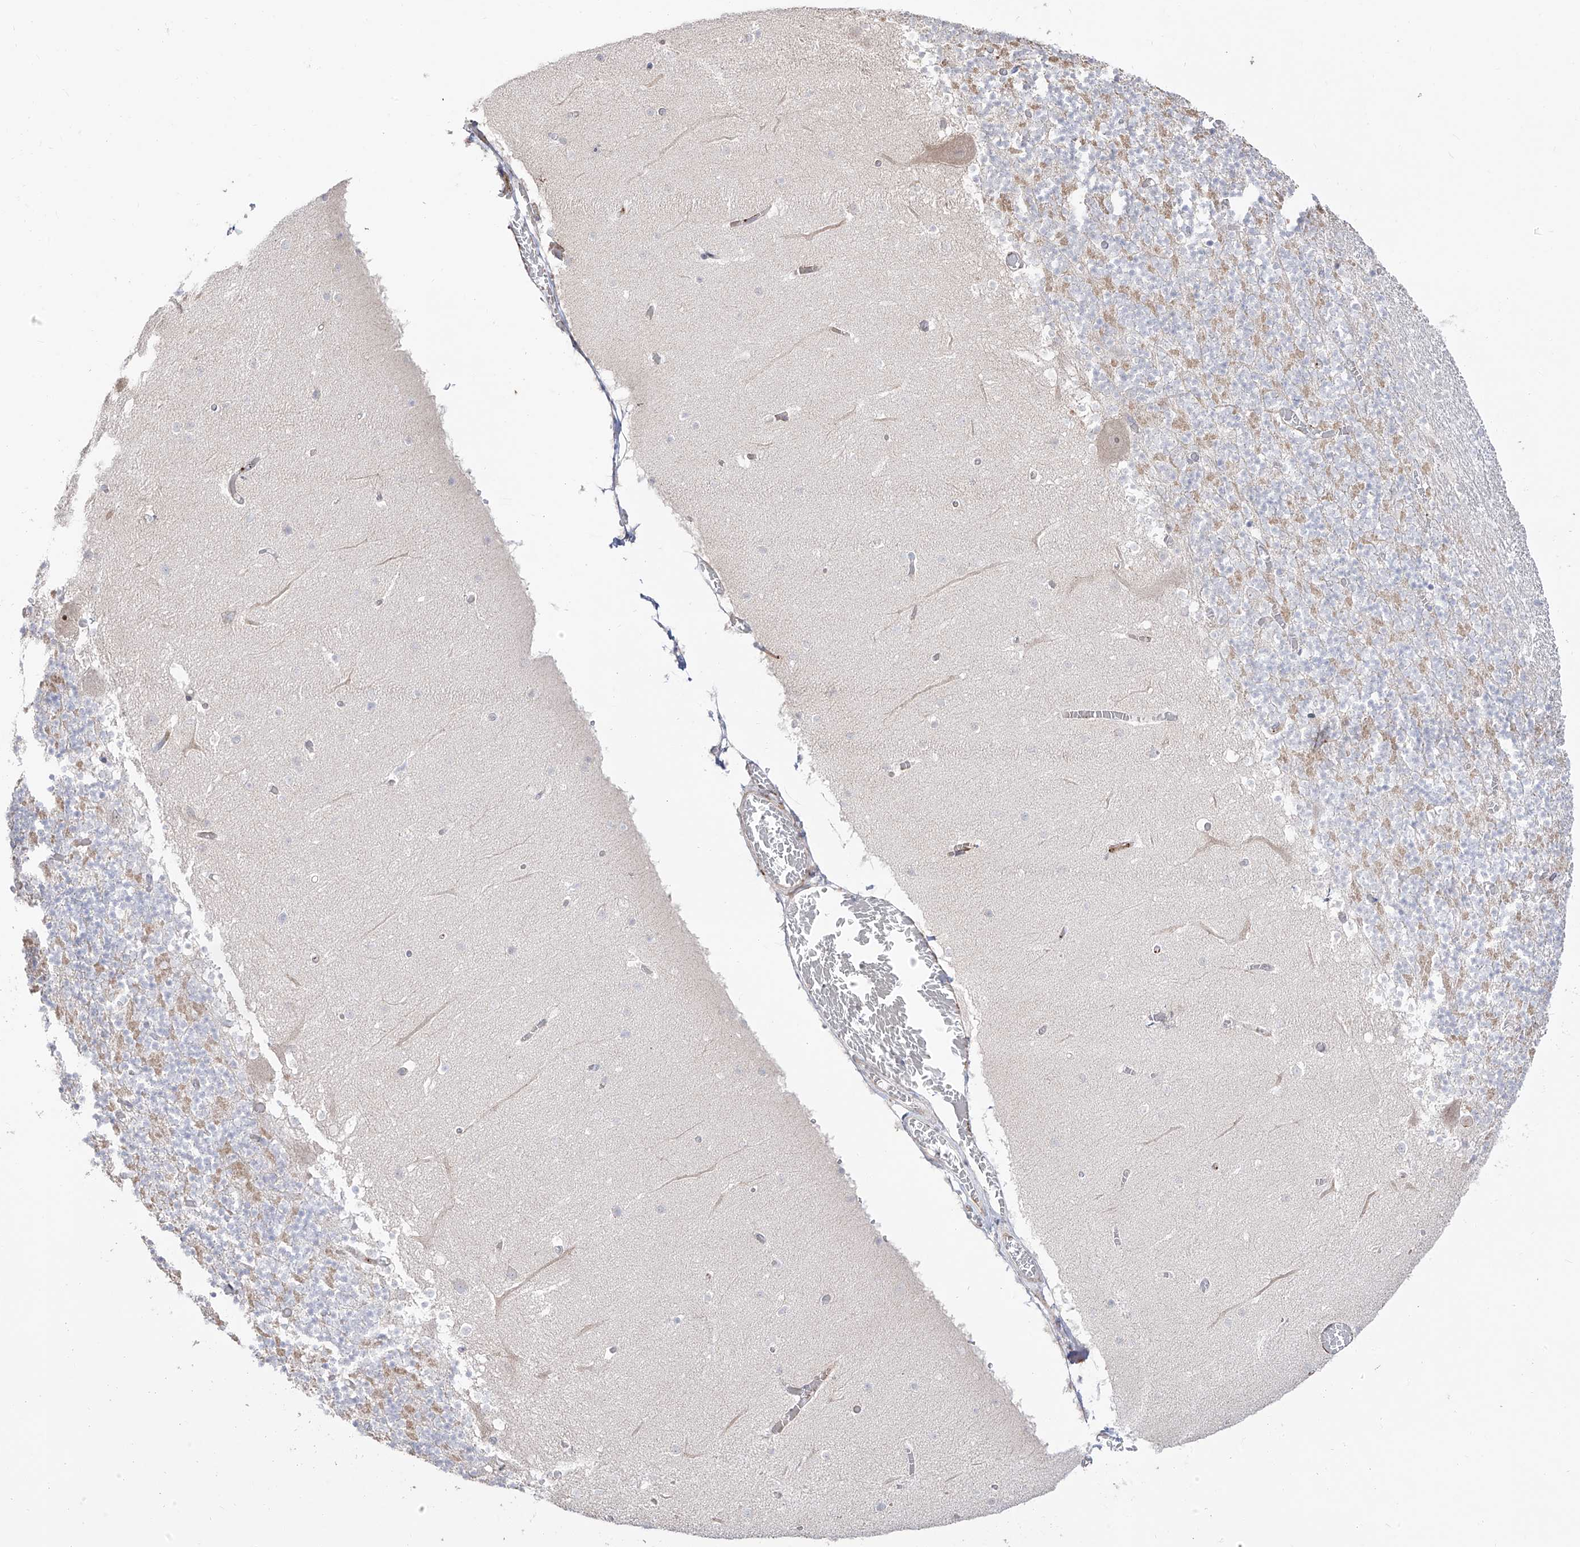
{"staining": {"intensity": "negative", "quantity": "none", "location": "none"}, "tissue": "cerebellum", "cell_type": "Cells in granular layer", "image_type": "normal", "snomed": [{"axis": "morphology", "description": "Normal tissue, NOS"}, {"axis": "topography", "description": "Cerebellum"}], "caption": "Cells in granular layer are negative for protein expression in normal human cerebellum. Nuclei are stained in blue.", "gene": "ZNF180", "patient": {"sex": "female", "age": 28}}